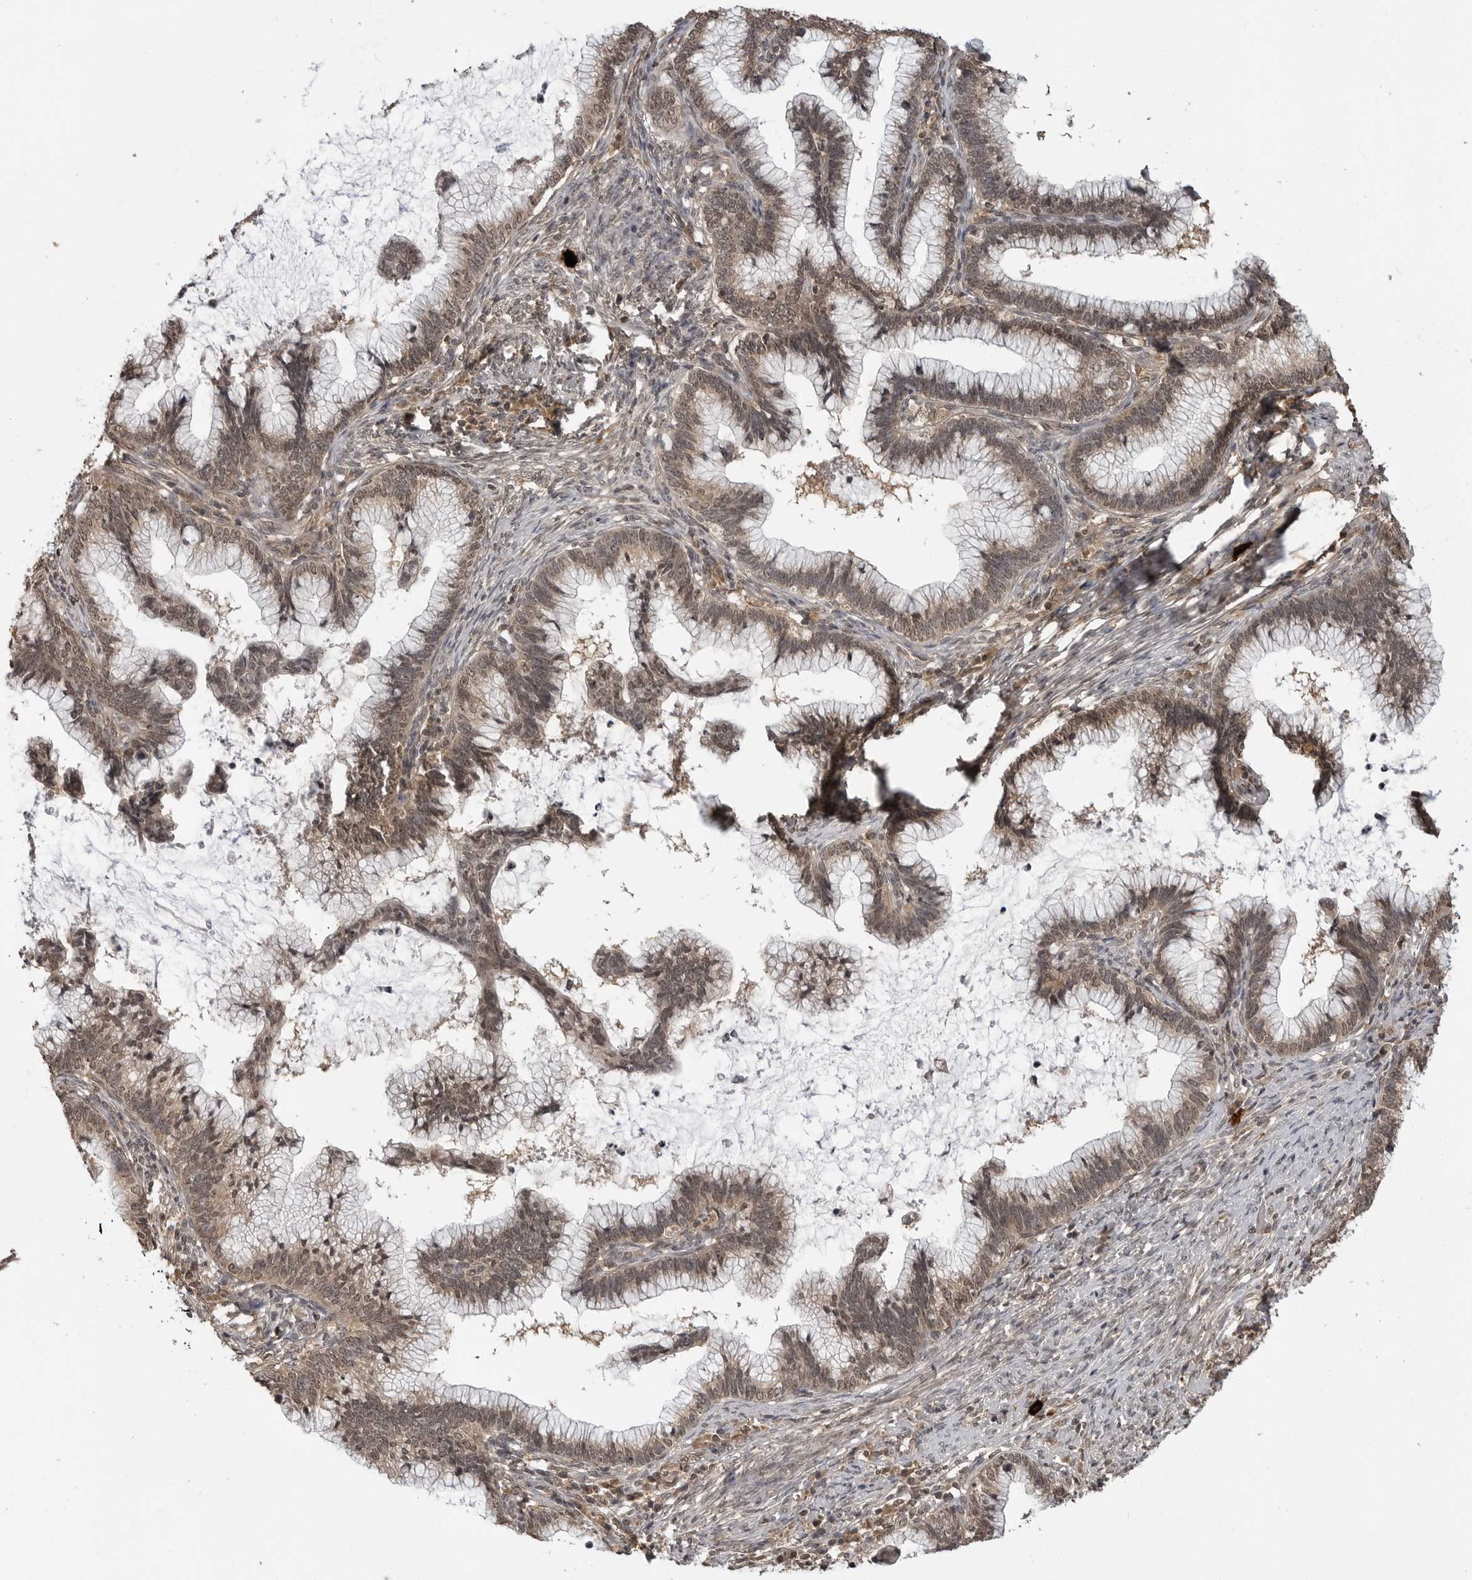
{"staining": {"intensity": "weak", "quantity": ">75%", "location": "cytoplasmic/membranous,nuclear"}, "tissue": "cervical cancer", "cell_type": "Tumor cells", "image_type": "cancer", "snomed": [{"axis": "morphology", "description": "Adenocarcinoma, NOS"}, {"axis": "topography", "description": "Cervix"}], "caption": "This is a photomicrograph of IHC staining of cervical cancer, which shows weak positivity in the cytoplasmic/membranous and nuclear of tumor cells.", "gene": "IL24", "patient": {"sex": "female", "age": 36}}